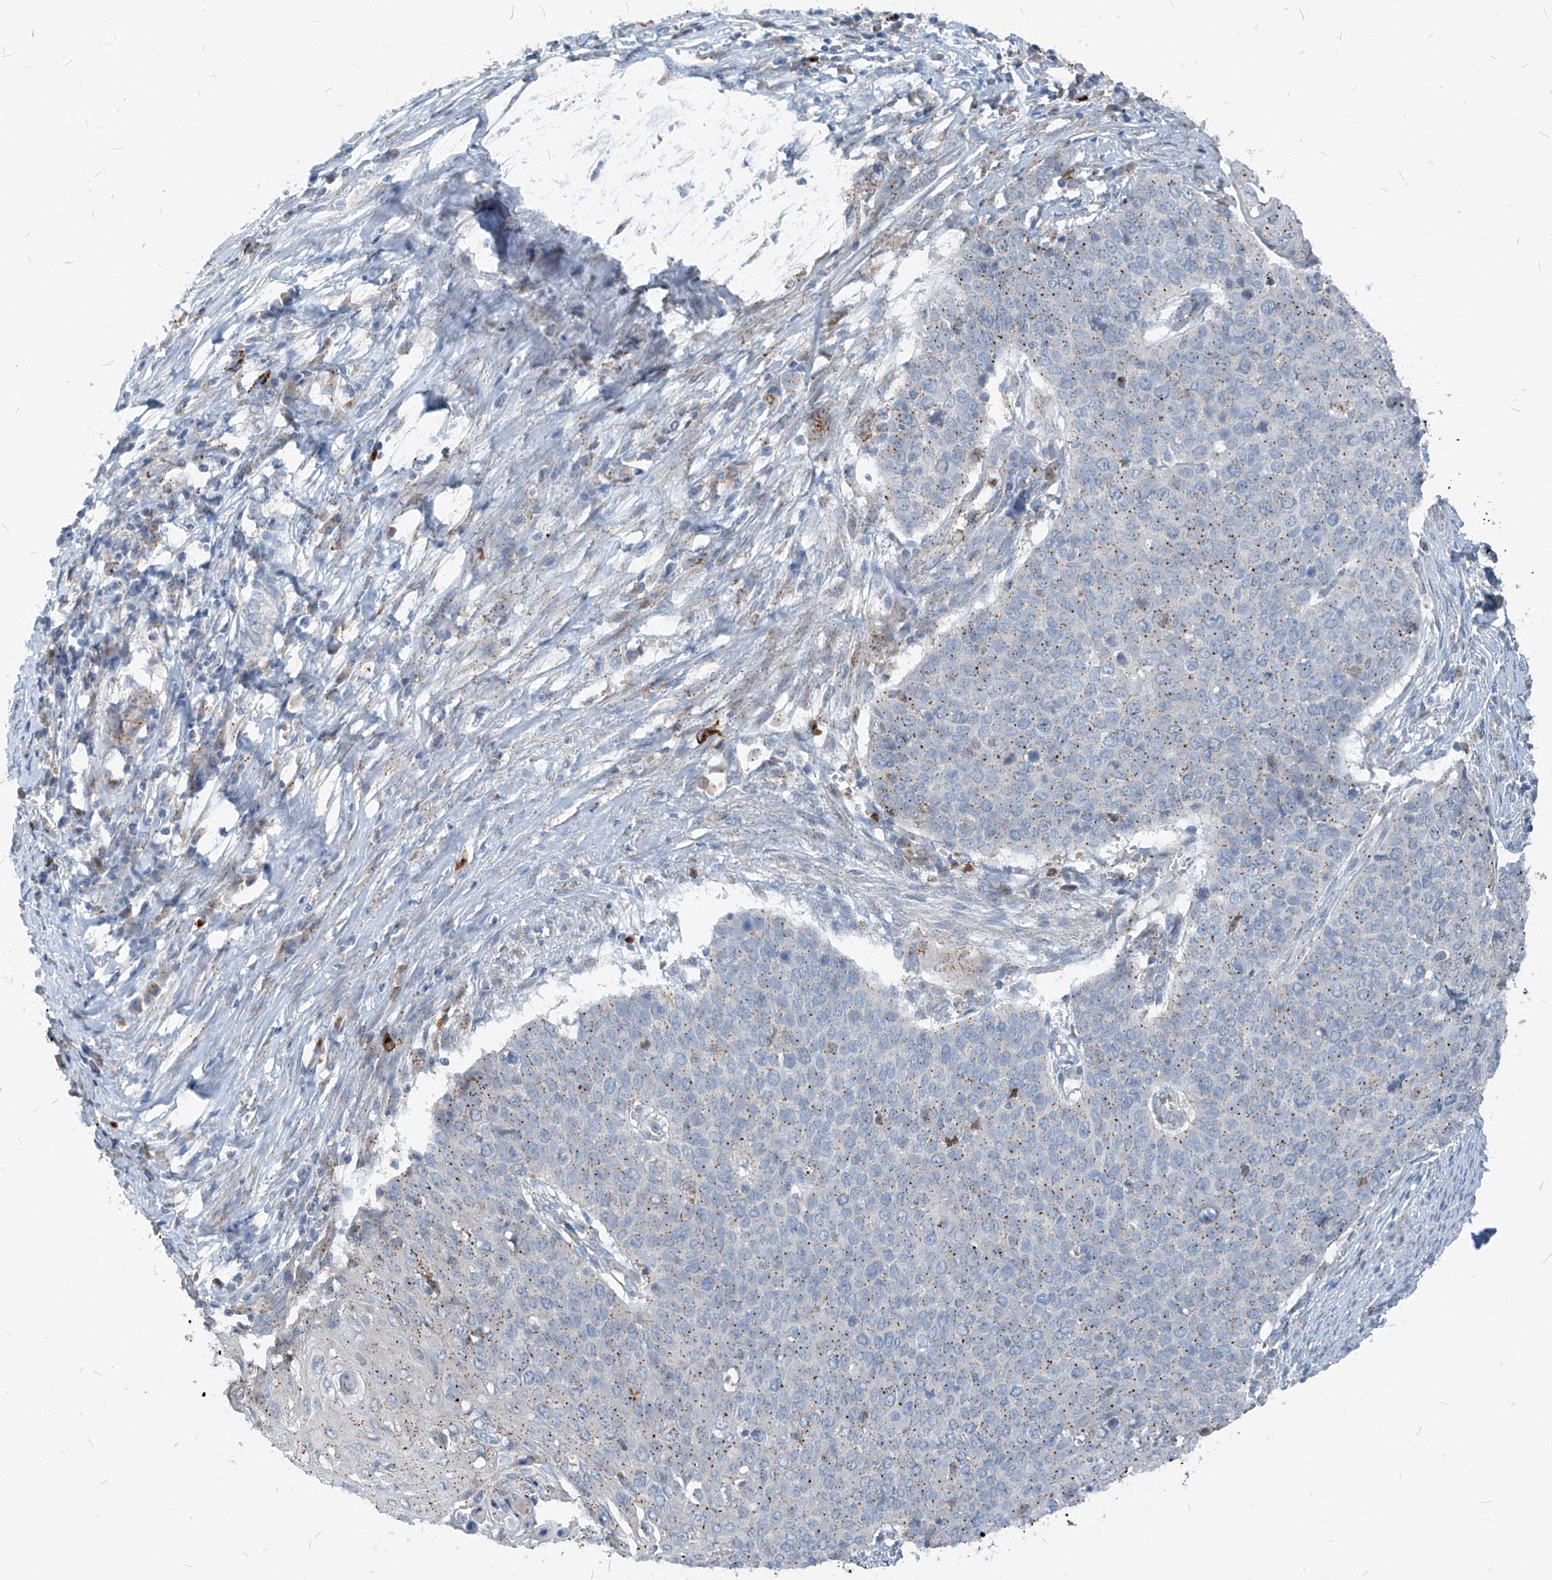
{"staining": {"intensity": "weak", "quantity": "25%-75%", "location": "cytoplasmic/membranous"}, "tissue": "cervical cancer", "cell_type": "Tumor cells", "image_type": "cancer", "snomed": [{"axis": "morphology", "description": "Squamous cell carcinoma, NOS"}, {"axis": "topography", "description": "Cervix"}], "caption": "Cervical cancer stained with immunohistochemistry exhibits weak cytoplasmic/membranous staining in about 25%-75% of tumor cells.", "gene": "CHMP2B", "patient": {"sex": "female", "age": 39}}